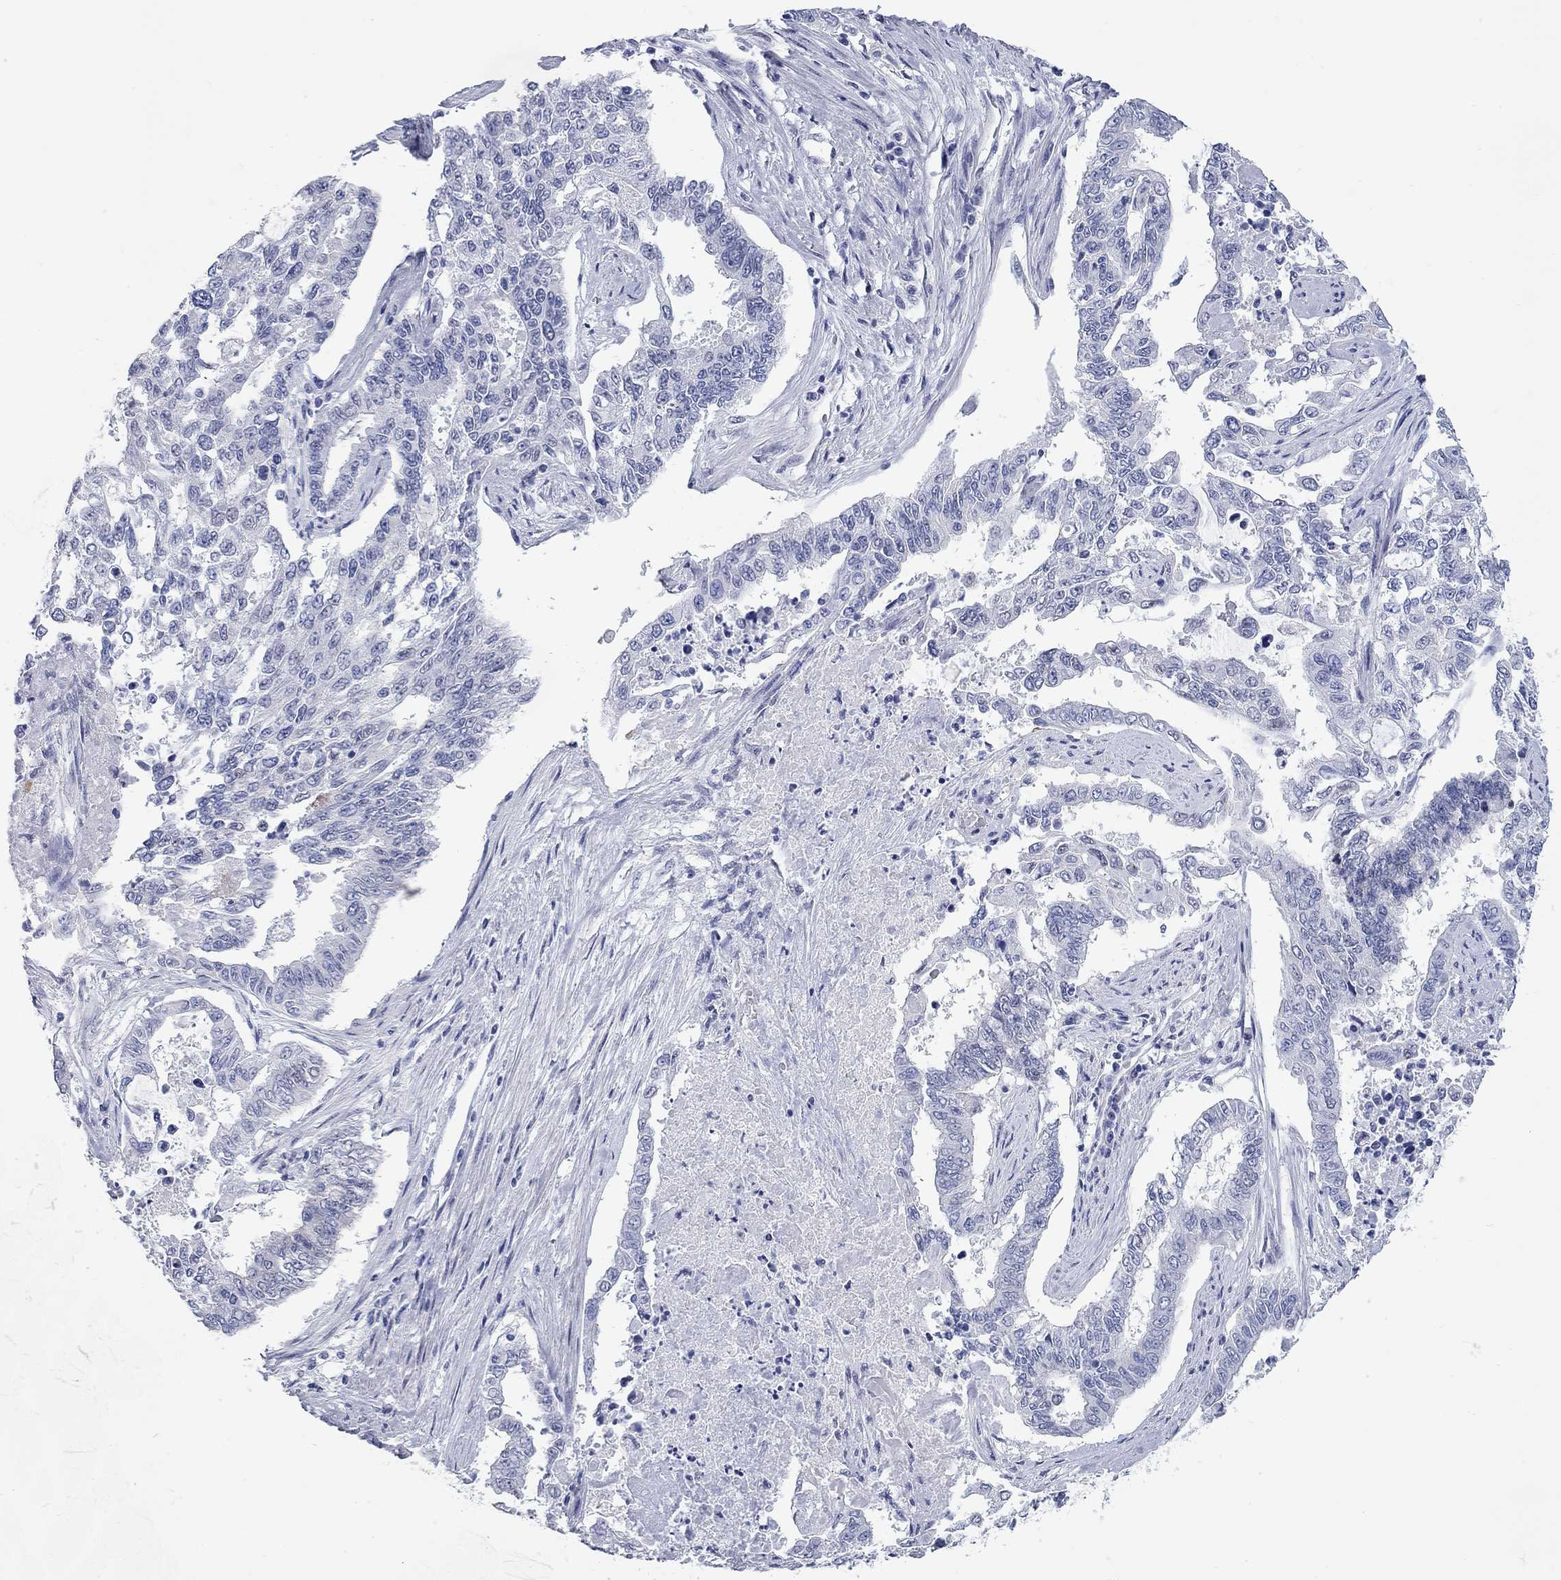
{"staining": {"intensity": "negative", "quantity": "none", "location": "none"}, "tissue": "endometrial cancer", "cell_type": "Tumor cells", "image_type": "cancer", "snomed": [{"axis": "morphology", "description": "Adenocarcinoma, NOS"}, {"axis": "topography", "description": "Uterus"}], "caption": "The photomicrograph displays no significant staining in tumor cells of adenocarcinoma (endometrial).", "gene": "WASF3", "patient": {"sex": "female", "age": 59}}